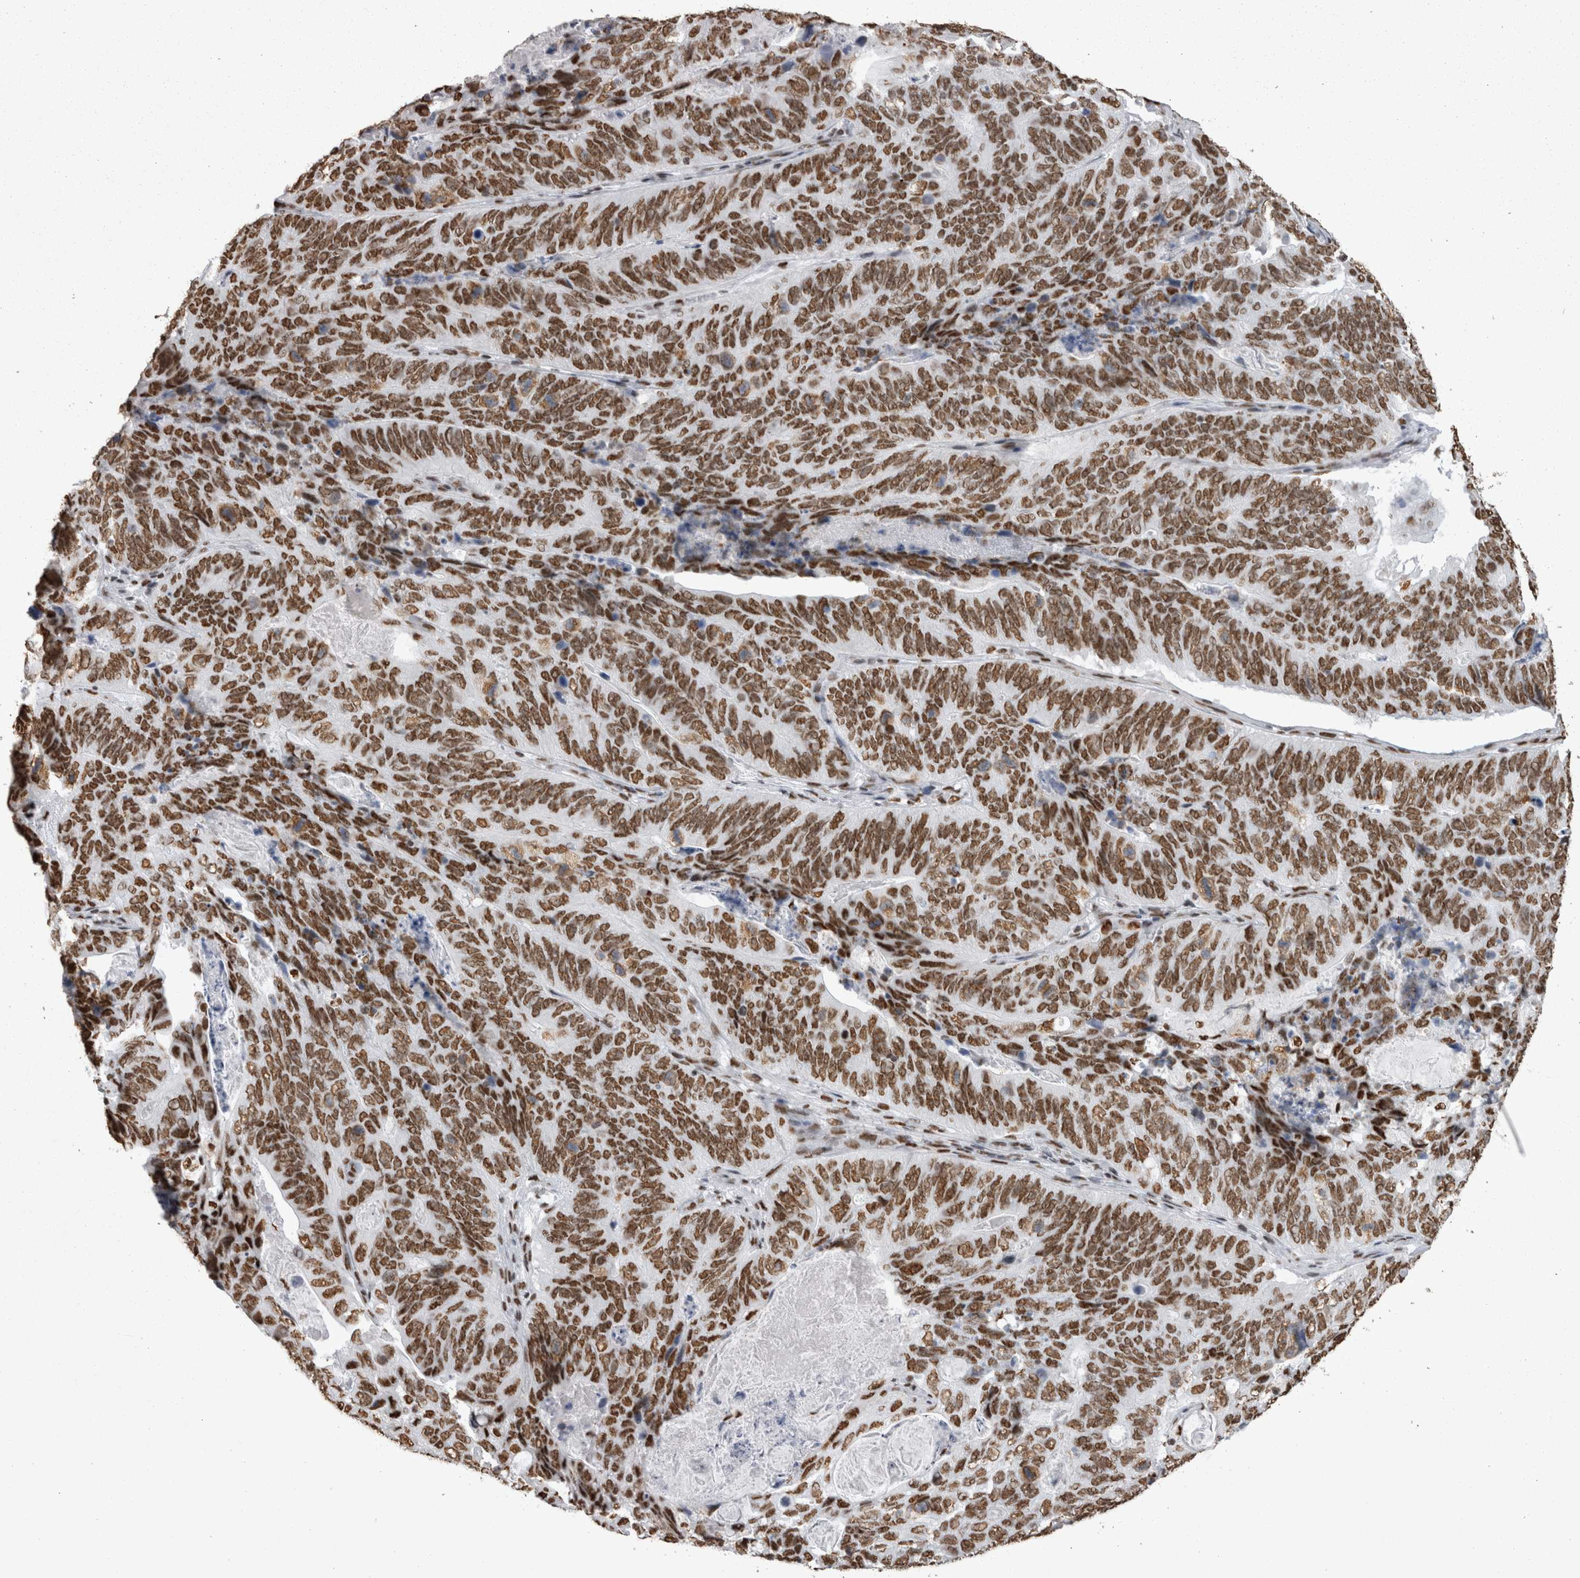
{"staining": {"intensity": "strong", "quantity": ">75%", "location": "nuclear"}, "tissue": "stomach cancer", "cell_type": "Tumor cells", "image_type": "cancer", "snomed": [{"axis": "morphology", "description": "Normal tissue, NOS"}, {"axis": "morphology", "description": "Adenocarcinoma, NOS"}, {"axis": "topography", "description": "Stomach"}], "caption": "IHC of stomach cancer (adenocarcinoma) displays high levels of strong nuclear staining in about >75% of tumor cells.", "gene": "HNRNPM", "patient": {"sex": "female", "age": 89}}